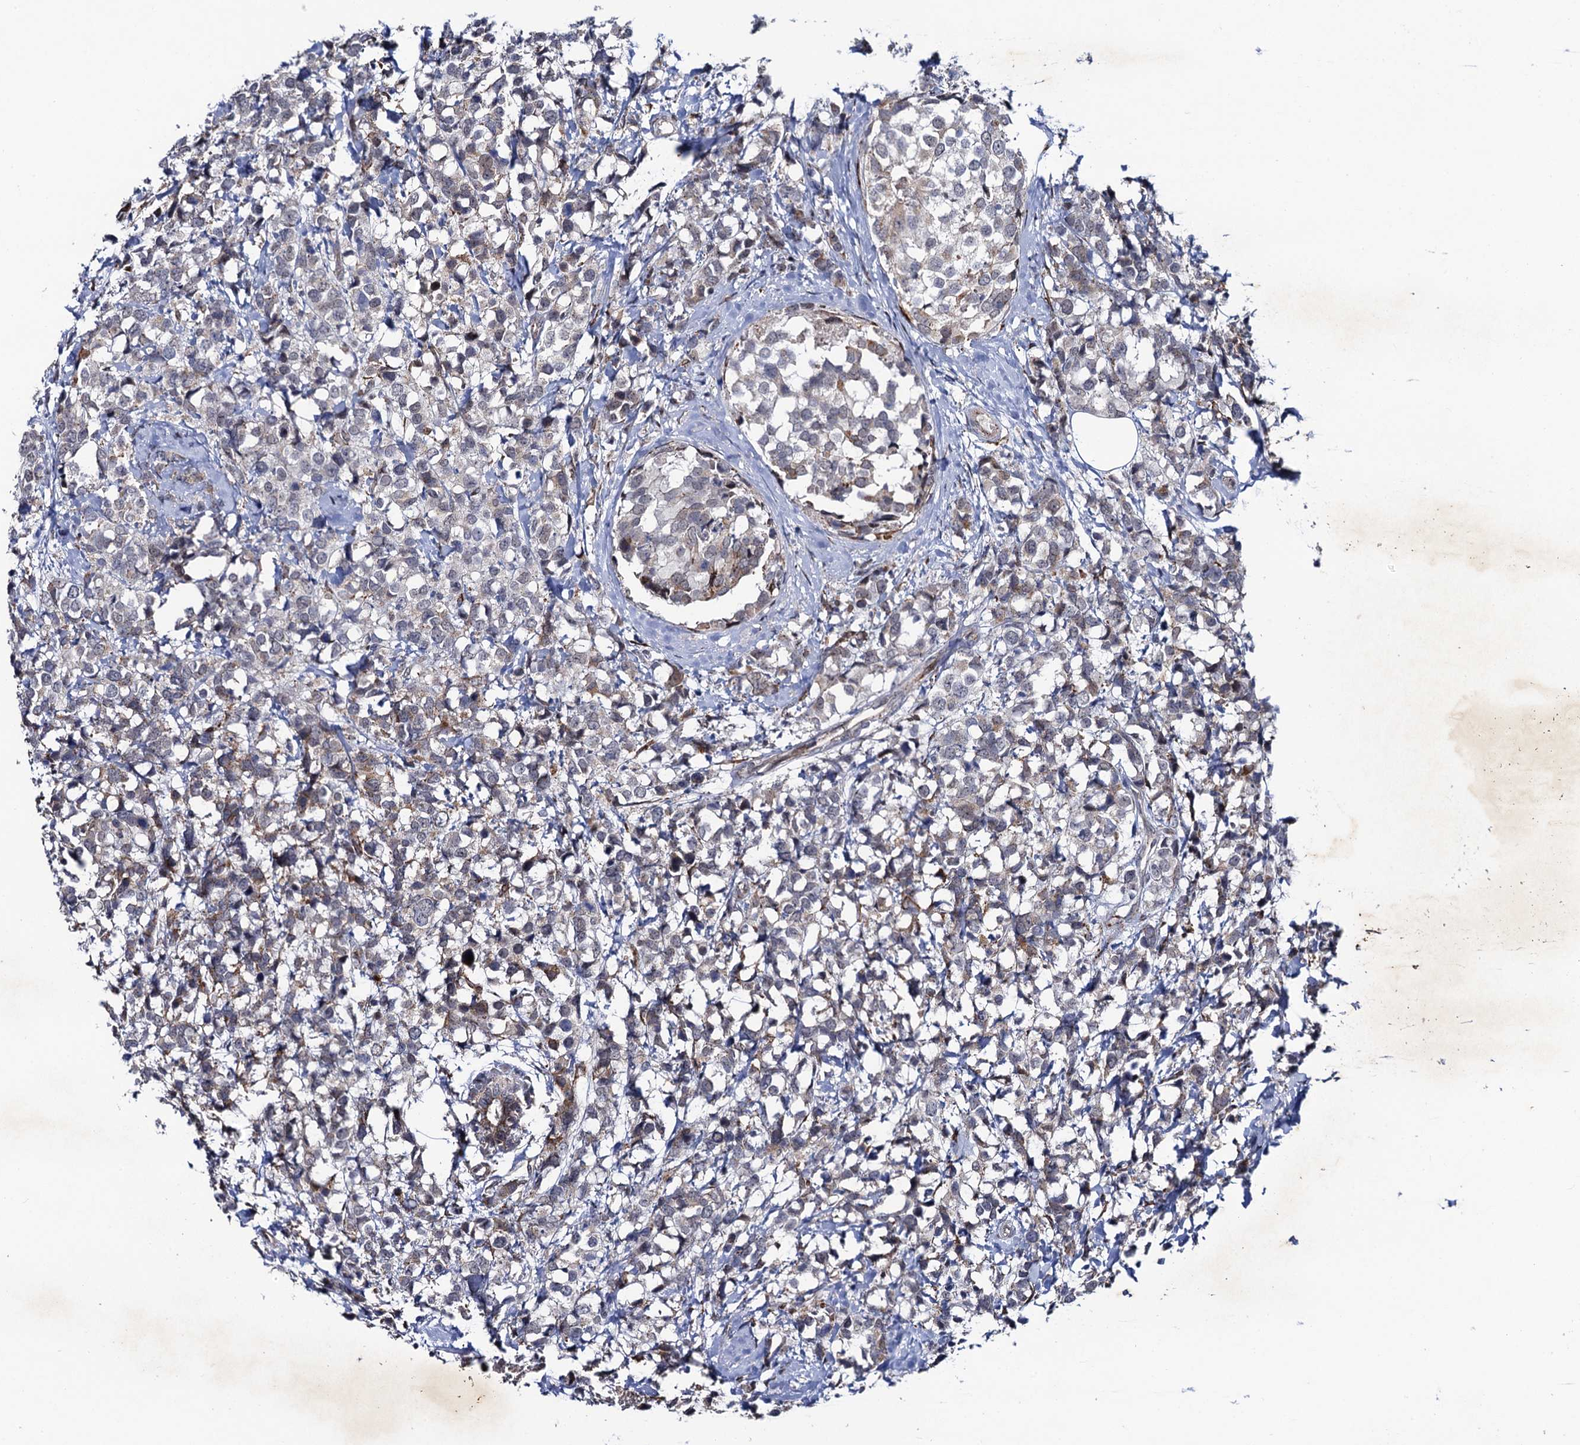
{"staining": {"intensity": "weak", "quantity": "<25%", "location": "cytoplasmic/membranous"}, "tissue": "breast cancer", "cell_type": "Tumor cells", "image_type": "cancer", "snomed": [{"axis": "morphology", "description": "Lobular carcinoma"}, {"axis": "topography", "description": "Breast"}], "caption": "The histopathology image displays no staining of tumor cells in breast lobular carcinoma. (IHC, brightfield microscopy, high magnification).", "gene": "THAP2", "patient": {"sex": "female", "age": 59}}